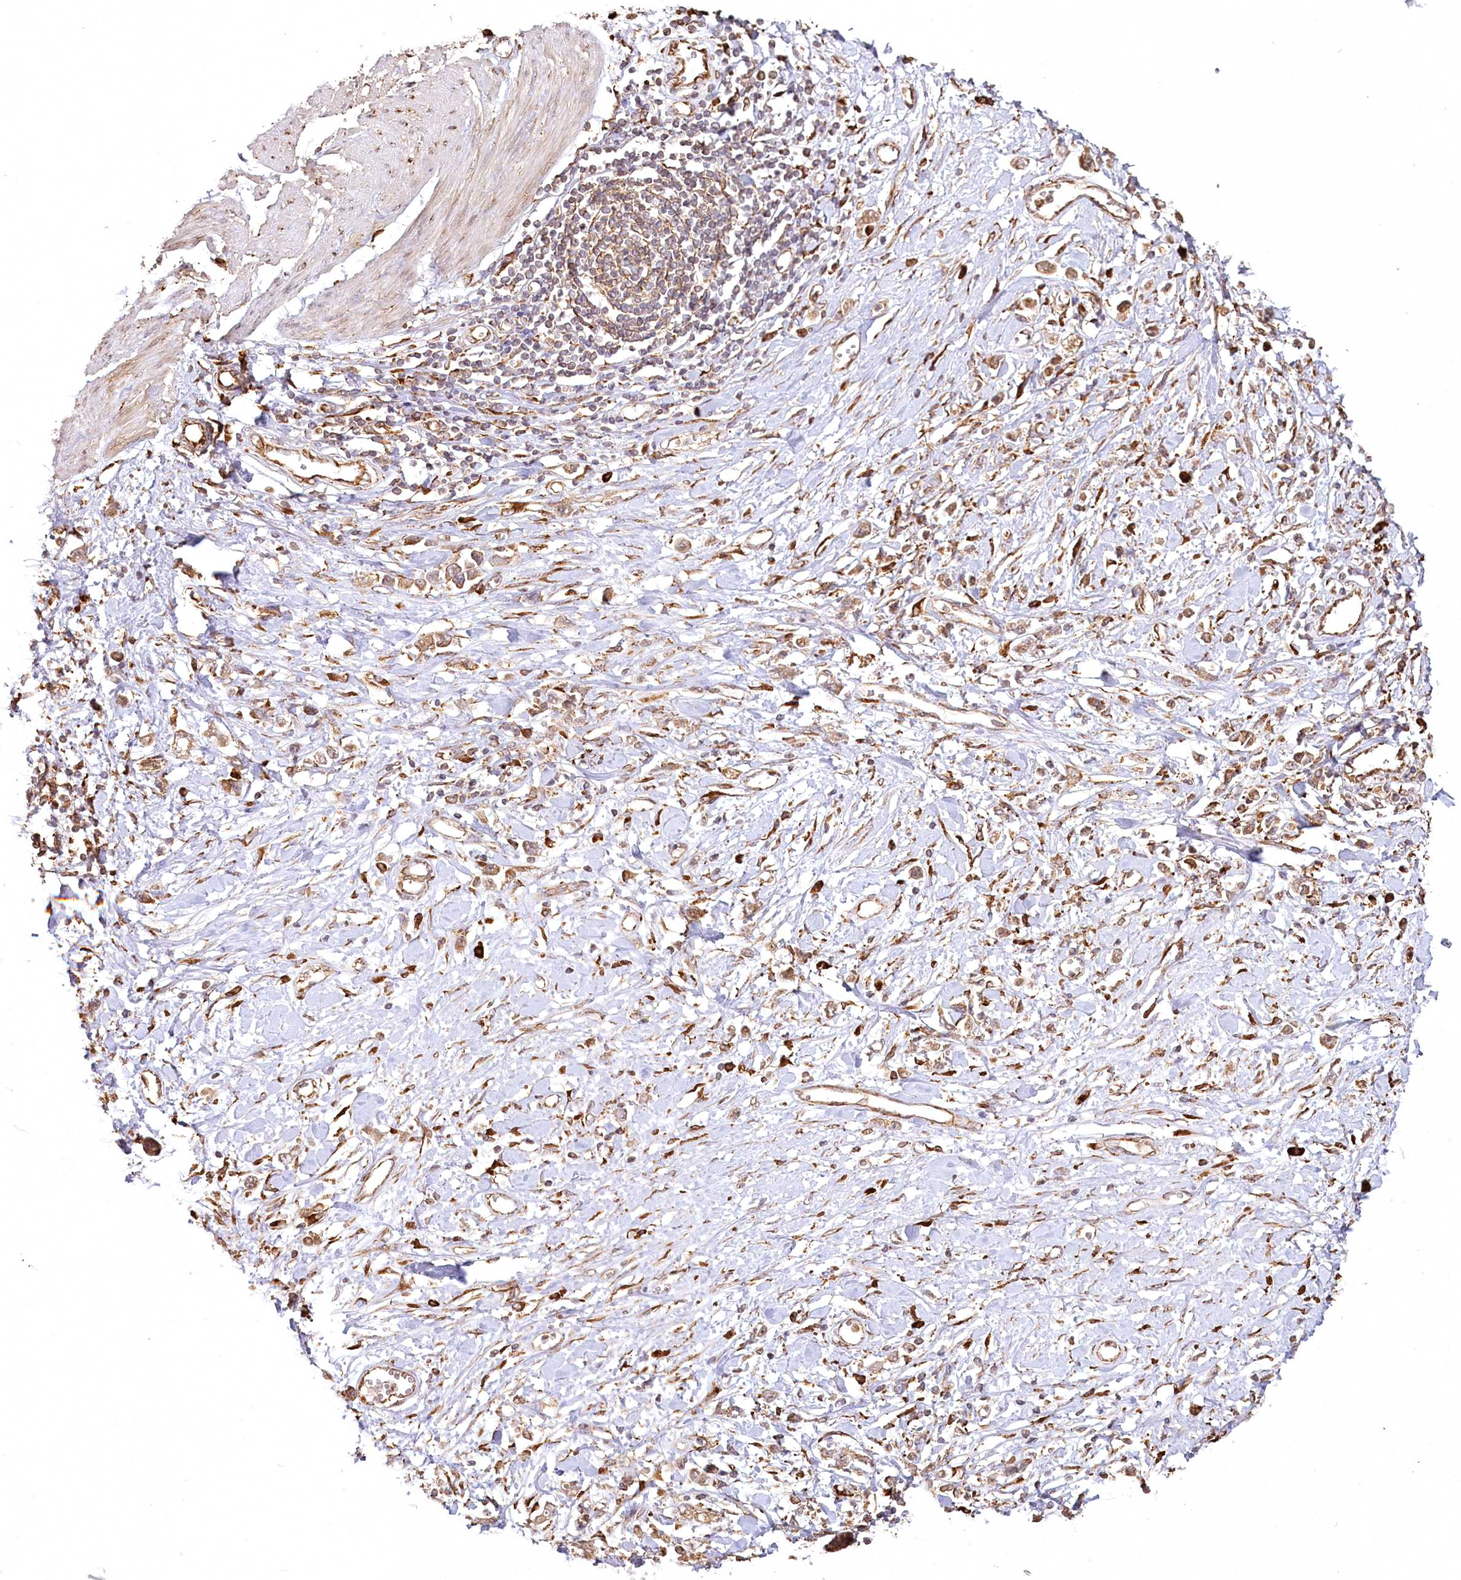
{"staining": {"intensity": "weak", "quantity": ">75%", "location": "cytoplasmic/membranous"}, "tissue": "stomach cancer", "cell_type": "Tumor cells", "image_type": "cancer", "snomed": [{"axis": "morphology", "description": "Adenocarcinoma, NOS"}, {"axis": "topography", "description": "Stomach"}], "caption": "Stomach cancer stained with a protein marker displays weak staining in tumor cells.", "gene": "FAM13A", "patient": {"sex": "female", "age": 76}}